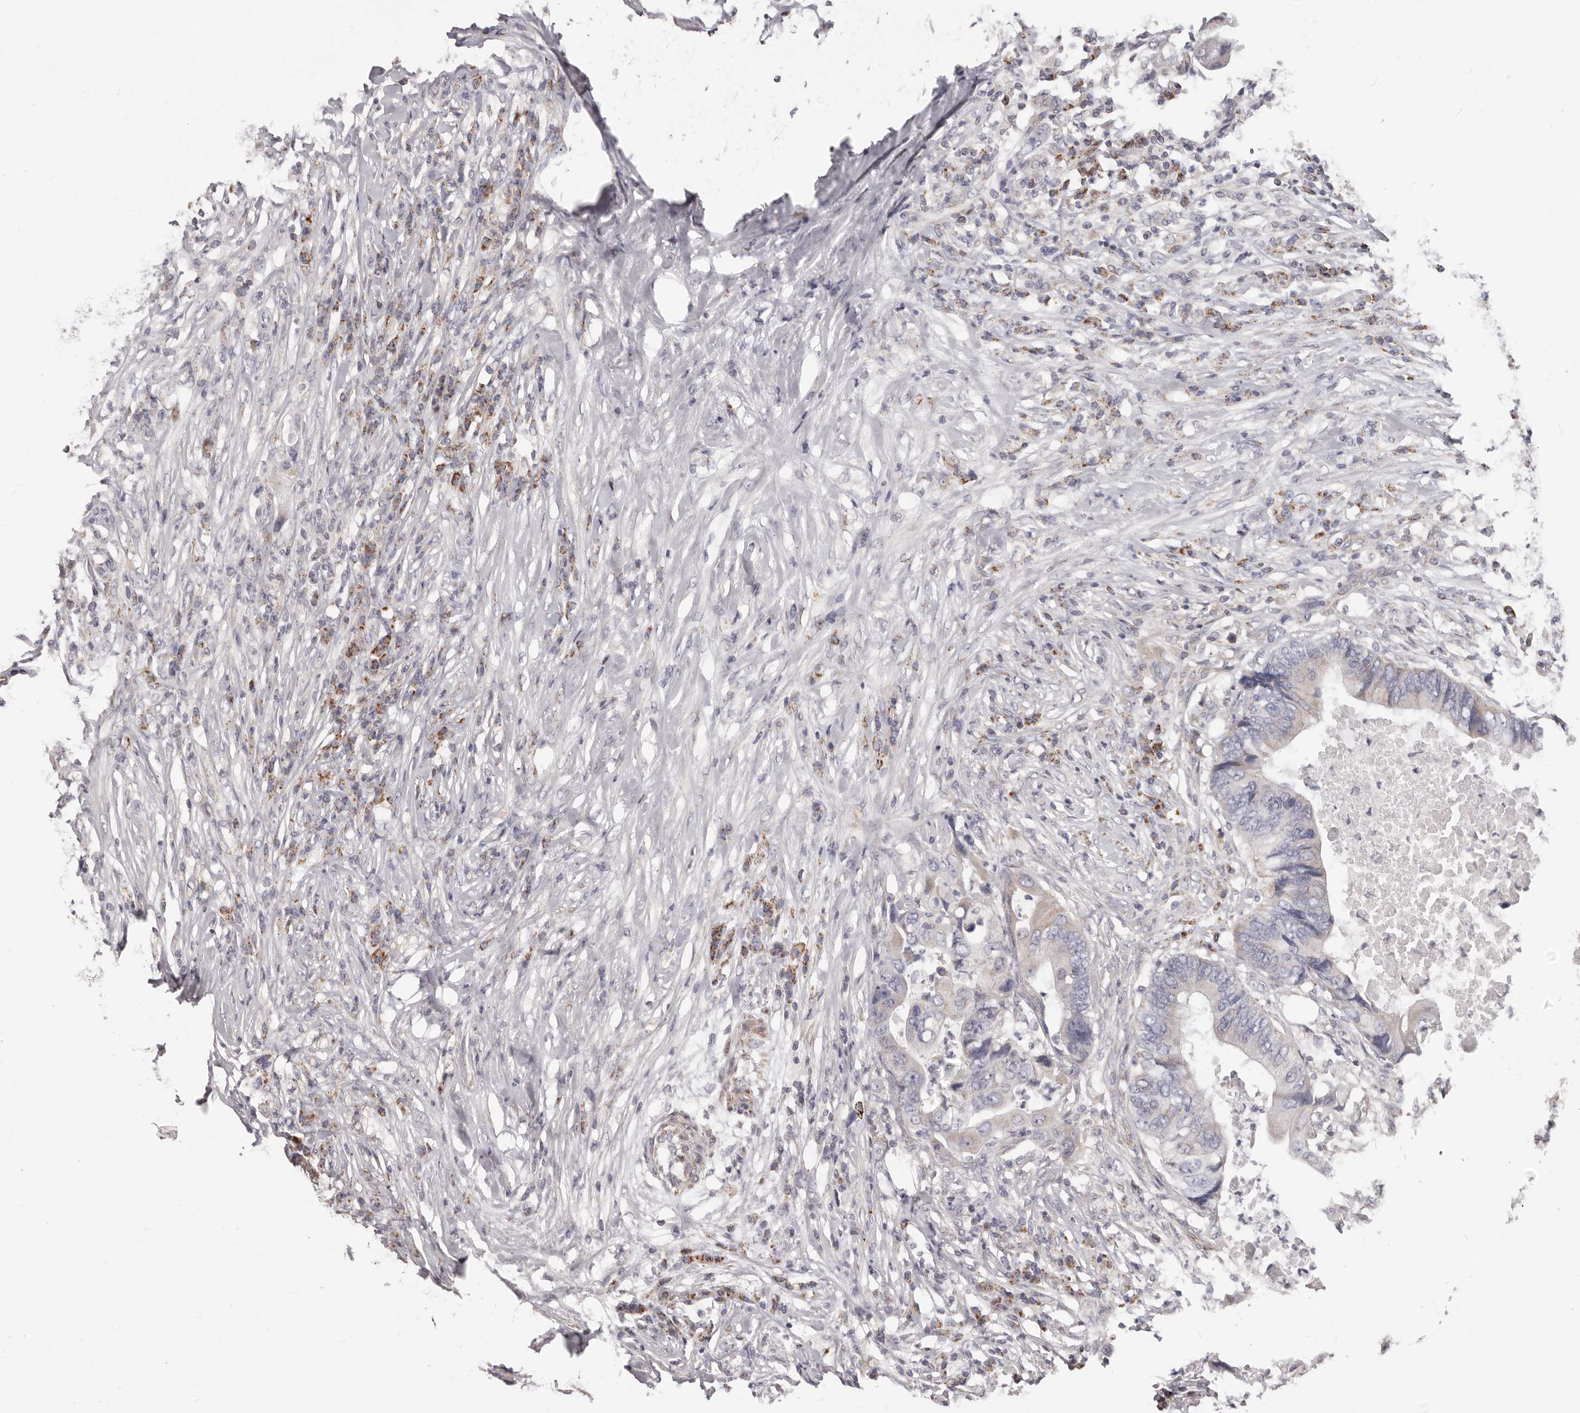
{"staining": {"intensity": "negative", "quantity": "none", "location": "none"}, "tissue": "colorectal cancer", "cell_type": "Tumor cells", "image_type": "cancer", "snomed": [{"axis": "morphology", "description": "Adenocarcinoma, NOS"}, {"axis": "topography", "description": "Colon"}], "caption": "Protein analysis of adenocarcinoma (colorectal) demonstrates no significant expression in tumor cells.", "gene": "PRMT2", "patient": {"sex": "male", "age": 71}}